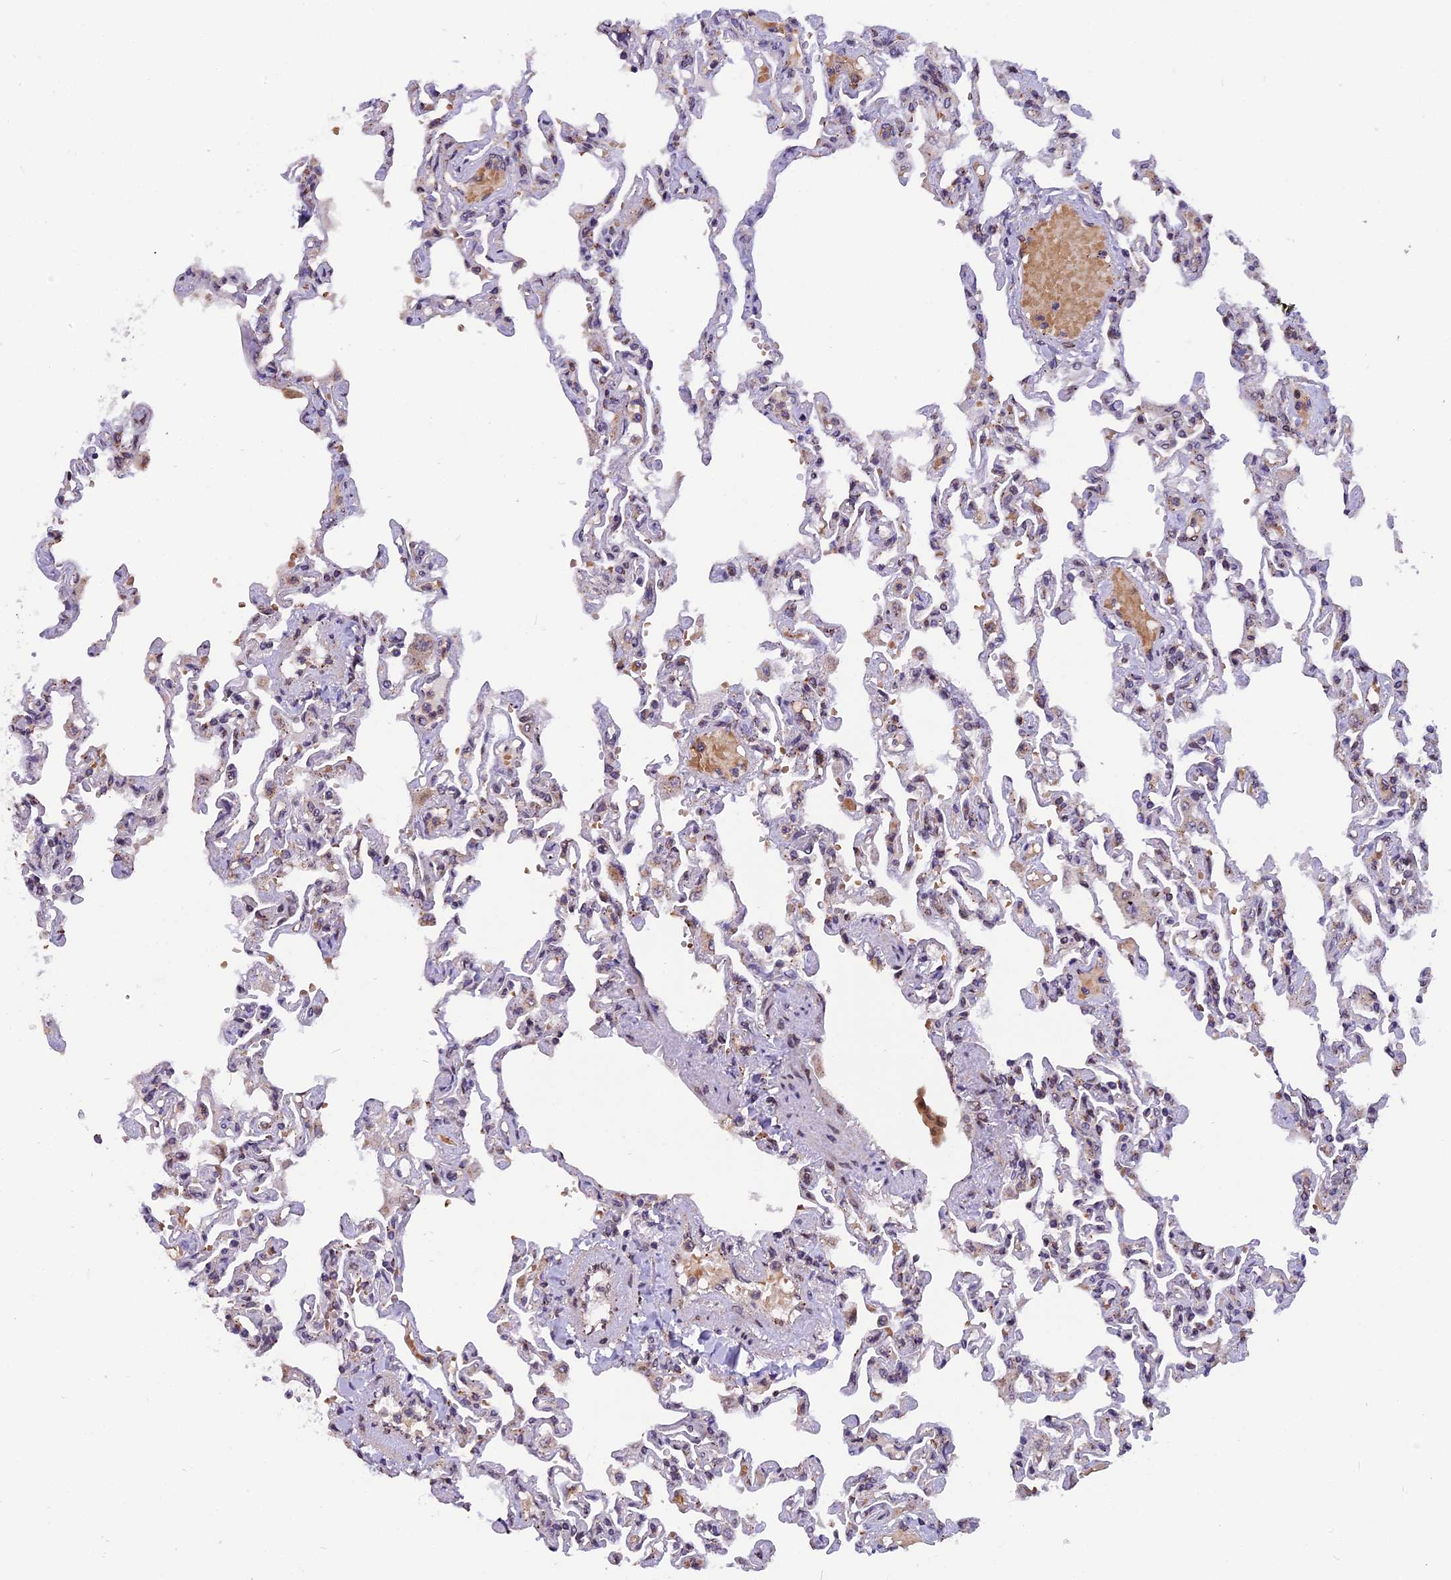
{"staining": {"intensity": "moderate", "quantity": "<25%", "location": "cytoplasmic/membranous,nuclear"}, "tissue": "lung", "cell_type": "Alveolar cells", "image_type": "normal", "snomed": [{"axis": "morphology", "description": "Normal tissue, NOS"}, {"axis": "topography", "description": "Lung"}], "caption": "Immunohistochemical staining of normal human lung reveals low levels of moderate cytoplasmic/membranous,nuclear positivity in about <25% of alveolar cells.", "gene": "CHMP2A", "patient": {"sex": "male", "age": 21}}